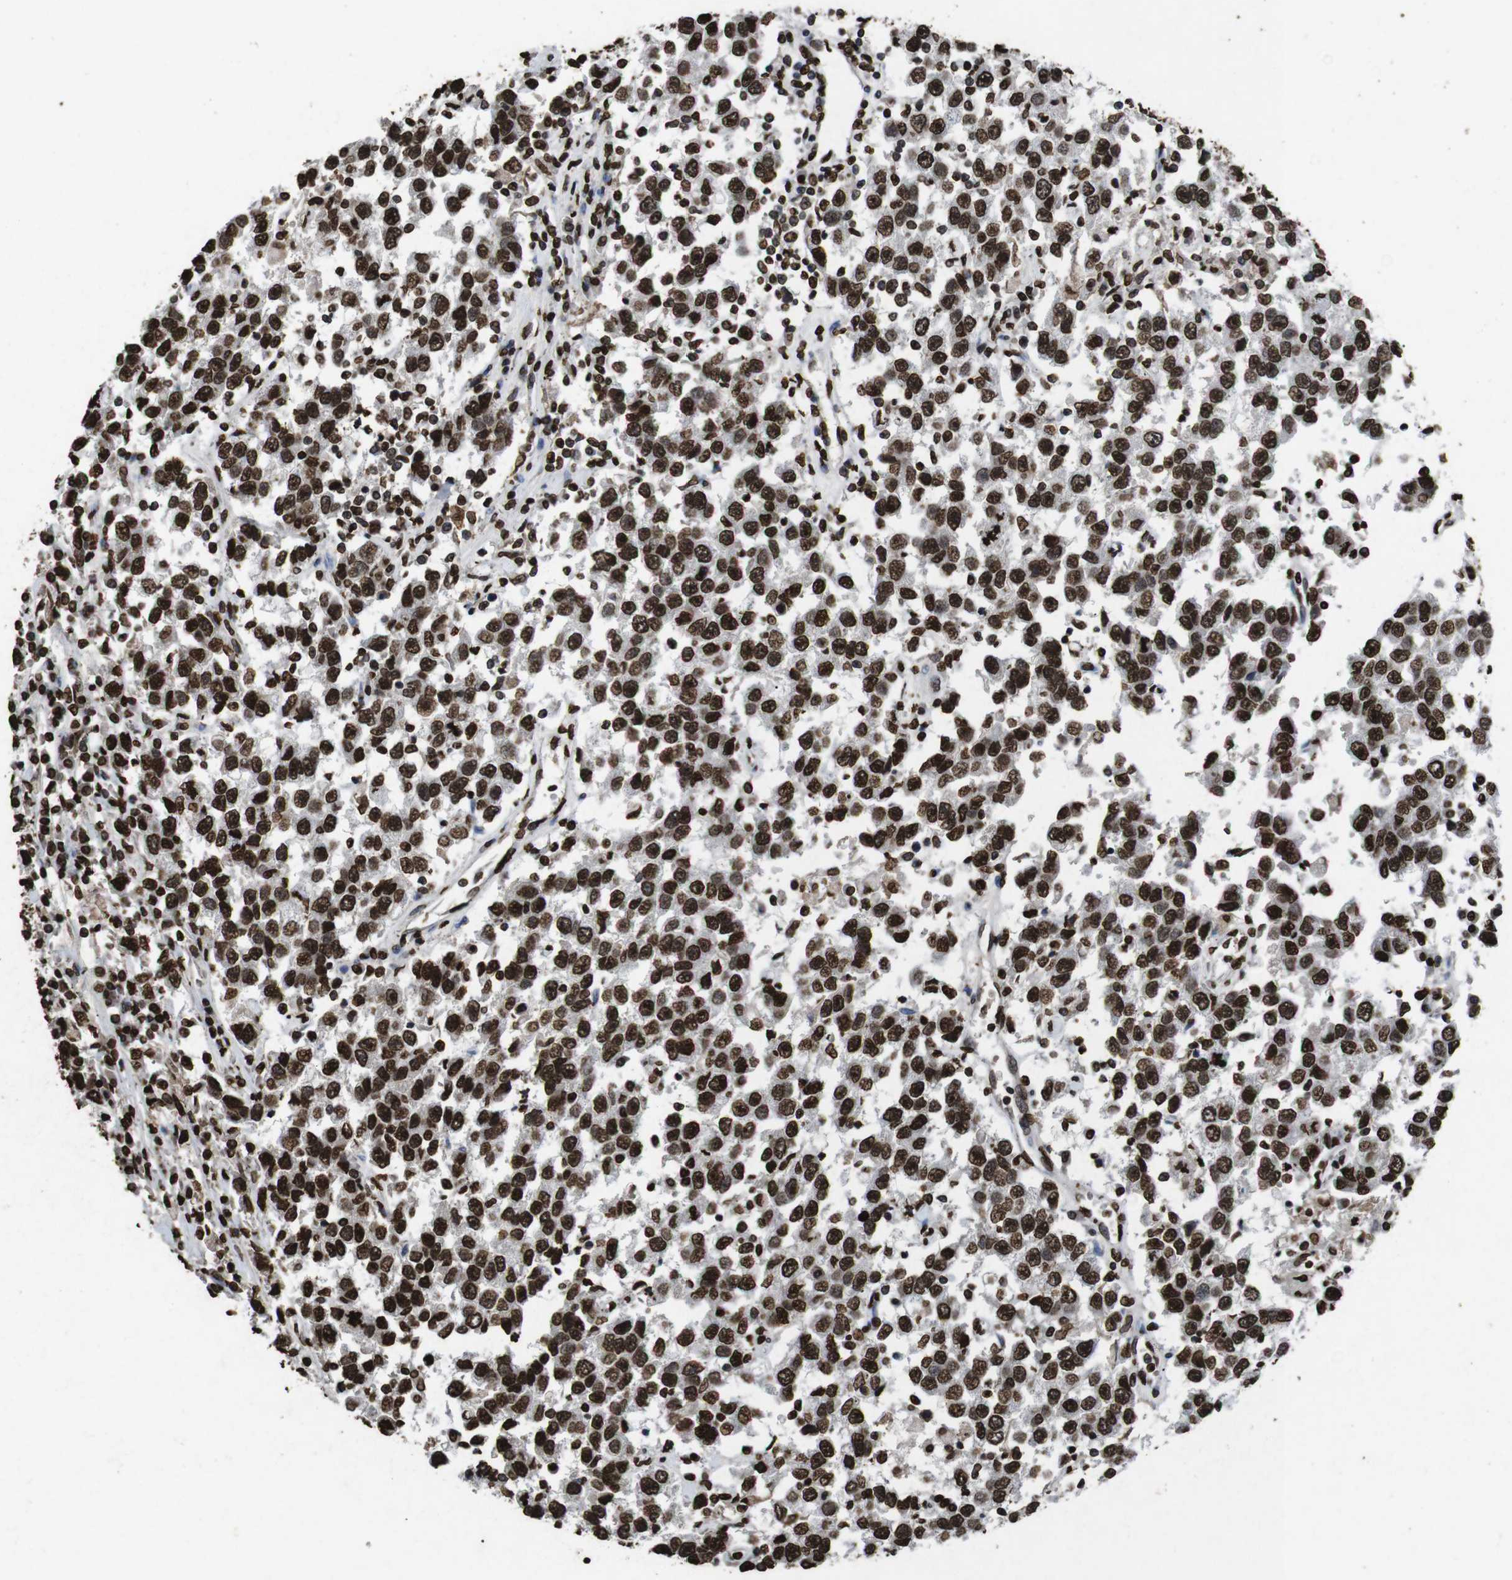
{"staining": {"intensity": "strong", "quantity": ">75%", "location": "nuclear"}, "tissue": "testis cancer", "cell_type": "Tumor cells", "image_type": "cancer", "snomed": [{"axis": "morphology", "description": "Seminoma, NOS"}, {"axis": "topography", "description": "Testis"}], "caption": "High-power microscopy captured an immunohistochemistry (IHC) micrograph of testis cancer (seminoma), revealing strong nuclear staining in about >75% of tumor cells. Nuclei are stained in blue.", "gene": "MDM2", "patient": {"sex": "male", "age": 41}}